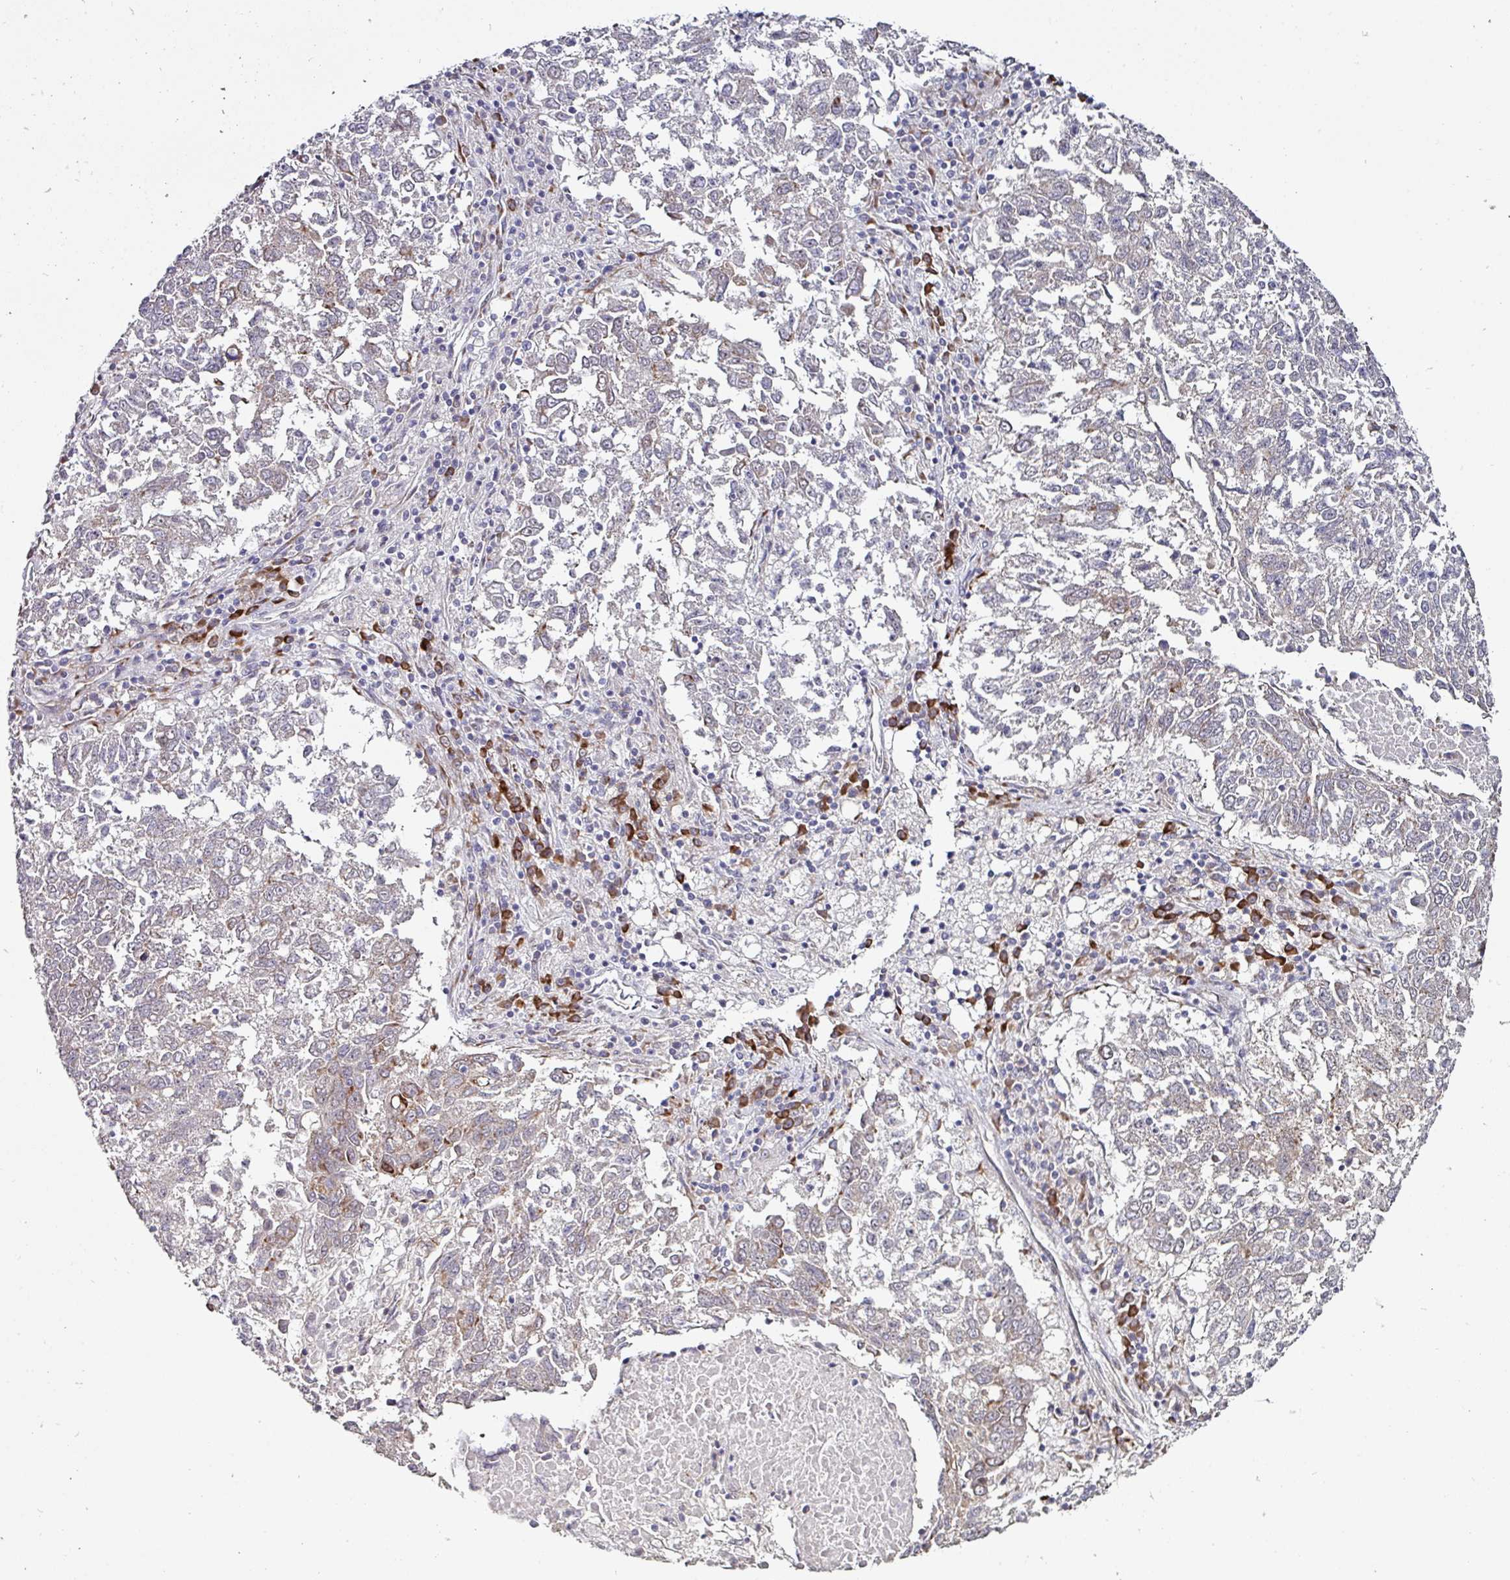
{"staining": {"intensity": "weak", "quantity": "<25%", "location": "cytoplasmic/membranous"}, "tissue": "lung cancer", "cell_type": "Tumor cells", "image_type": "cancer", "snomed": [{"axis": "morphology", "description": "Squamous cell carcinoma, NOS"}, {"axis": "topography", "description": "Lung"}], "caption": "DAB (3,3'-diaminobenzidine) immunohistochemical staining of lung cancer (squamous cell carcinoma) shows no significant expression in tumor cells.", "gene": "APOLD1", "patient": {"sex": "male", "age": 73}}